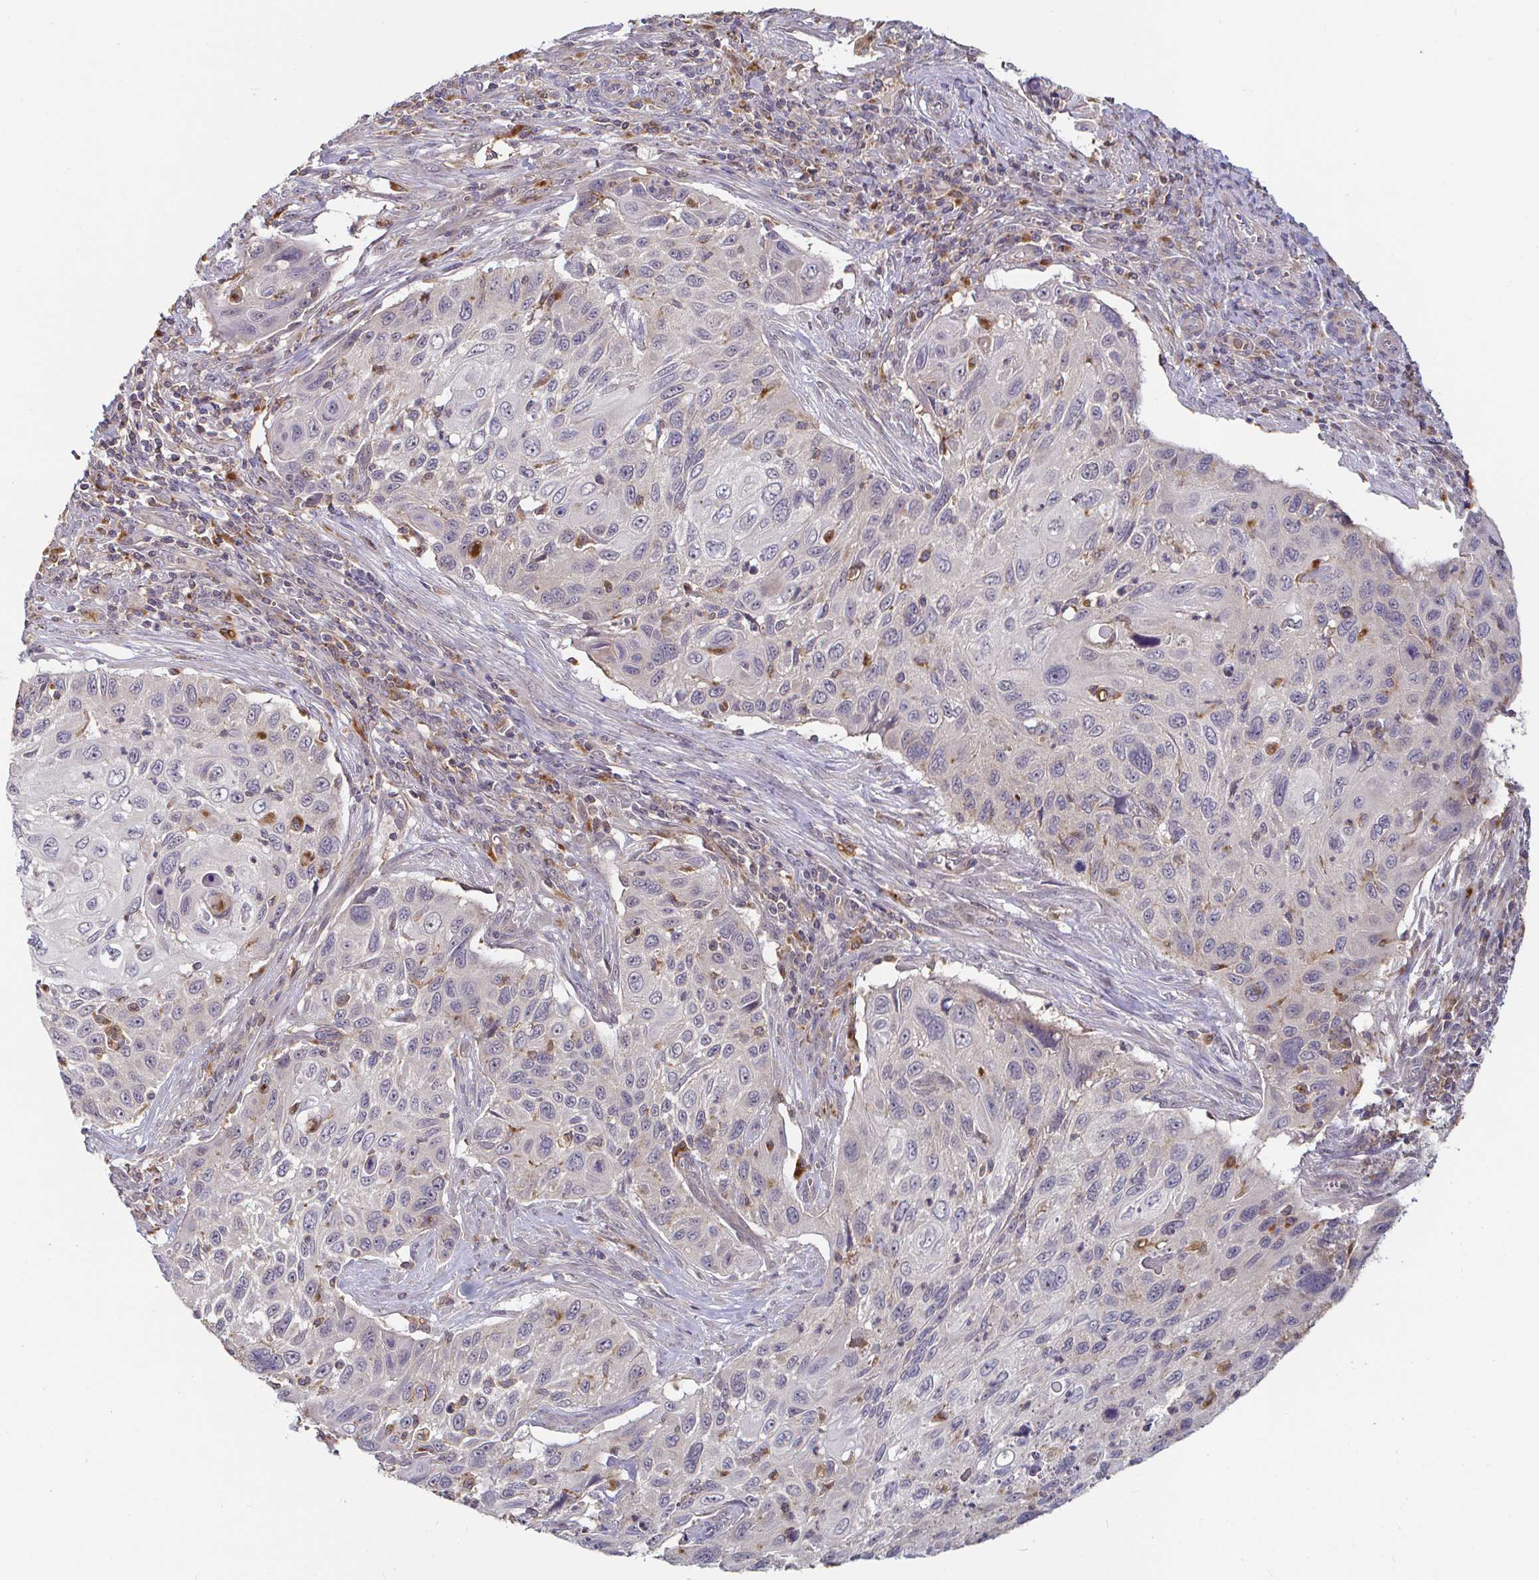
{"staining": {"intensity": "negative", "quantity": "none", "location": "none"}, "tissue": "cervical cancer", "cell_type": "Tumor cells", "image_type": "cancer", "snomed": [{"axis": "morphology", "description": "Squamous cell carcinoma, NOS"}, {"axis": "topography", "description": "Cervix"}], "caption": "This is an immunohistochemistry photomicrograph of human cervical cancer. There is no positivity in tumor cells.", "gene": "CDH18", "patient": {"sex": "female", "age": 70}}